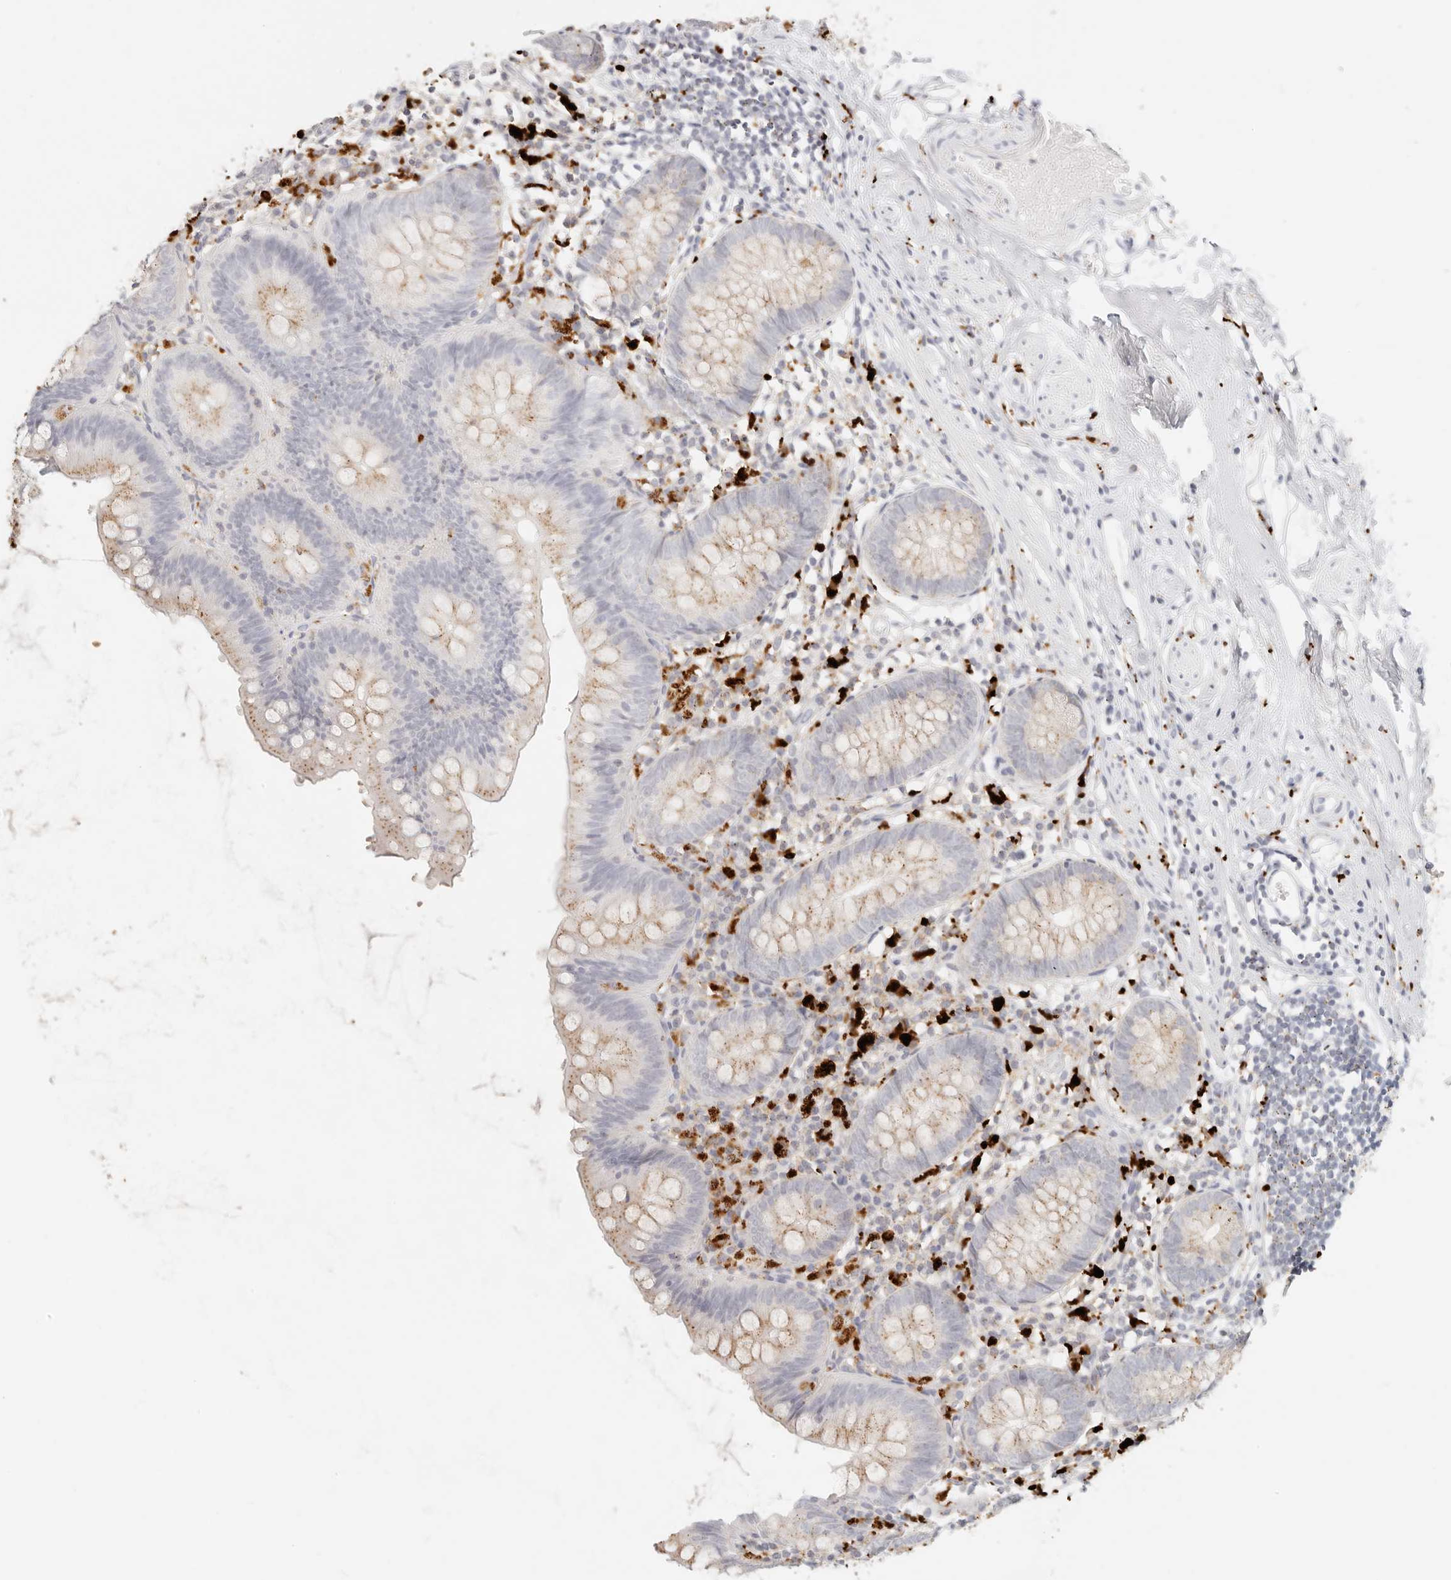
{"staining": {"intensity": "moderate", "quantity": "25%-75%", "location": "cytoplasmic/membranous"}, "tissue": "appendix", "cell_type": "Glandular cells", "image_type": "normal", "snomed": [{"axis": "morphology", "description": "Normal tissue, NOS"}, {"axis": "topography", "description": "Appendix"}], "caption": "Protein analysis of unremarkable appendix reveals moderate cytoplasmic/membranous expression in about 25%-75% of glandular cells.", "gene": "RNASET2", "patient": {"sex": "female", "age": 62}}